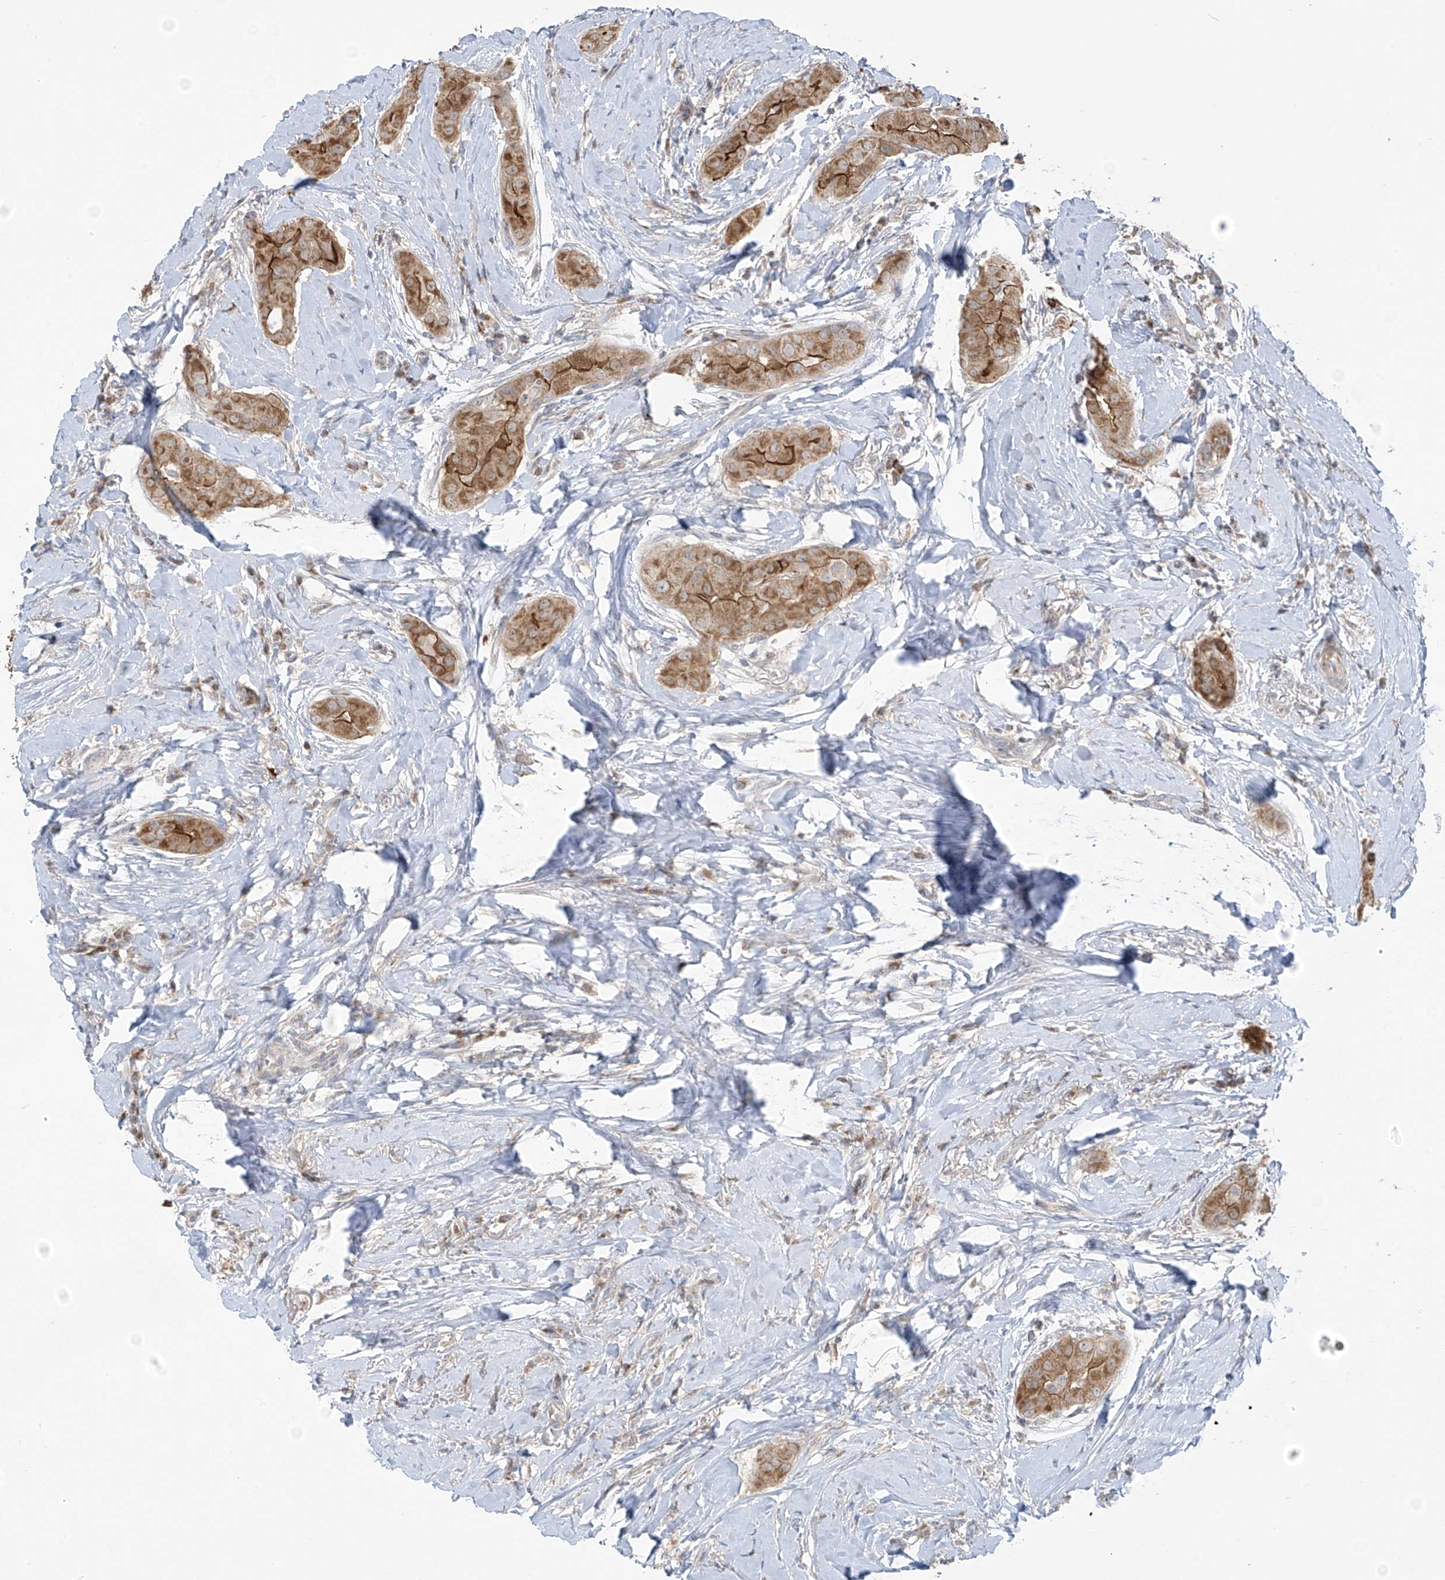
{"staining": {"intensity": "moderate", "quantity": ">75%", "location": "cytoplasmic/membranous"}, "tissue": "thyroid cancer", "cell_type": "Tumor cells", "image_type": "cancer", "snomed": [{"axis": "morphology", "description": "Papillary adenocarcinoma, NOS"}, {"axis": "topography", "description": "Thyroid gland"}], "caption": "Brown immunohistochemical staining in thyroid papillary adenocarcinoma exhibits moderate cytoplasmic/membranous staining in approximately >75% of tumor cells.", "gene": "HDDC2", "patient": {"sex": "male", "age": 33}}